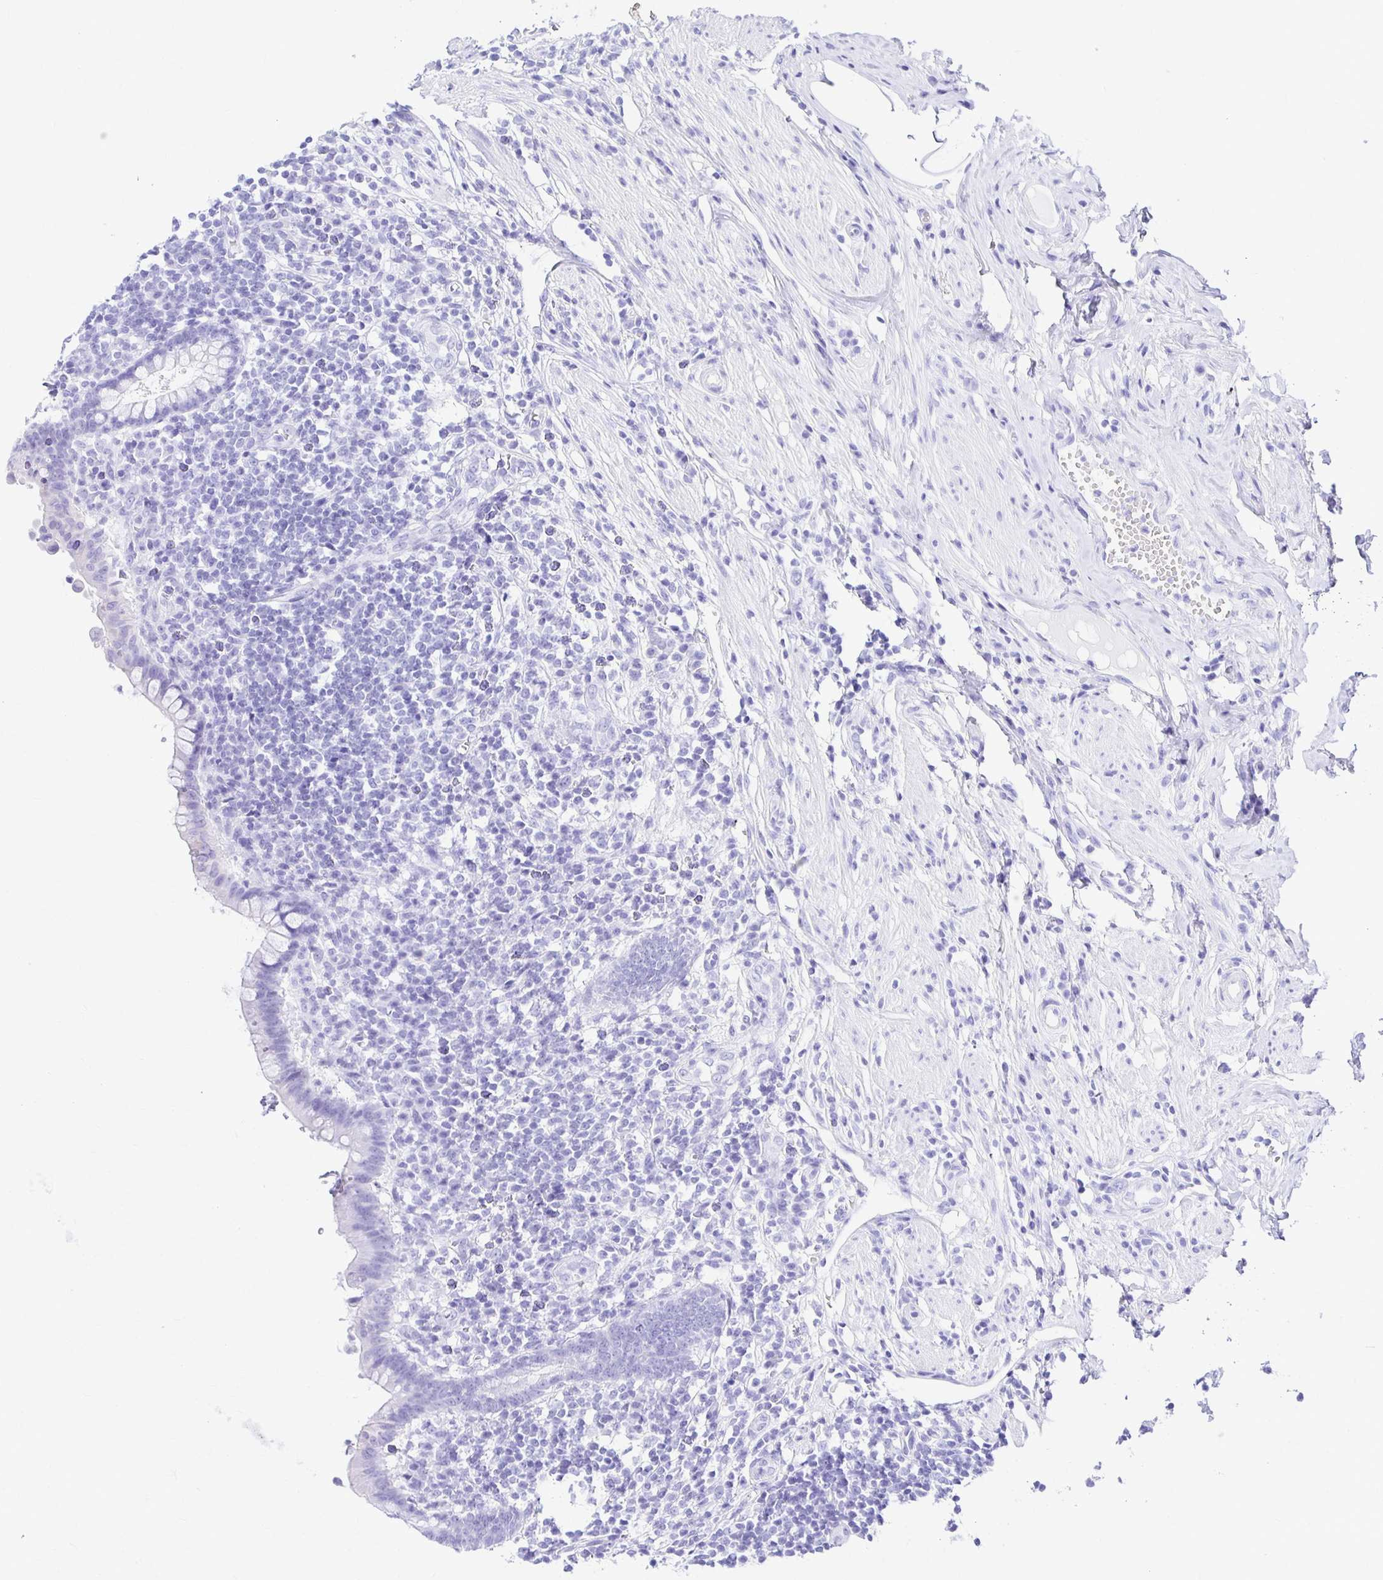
{"staining": {"intensity": "negative", "quantity": "none", "location": "none"}, "tissue": "appendix", "cell_type": "Glandular cells", "image_type": "normal", "snomed": [{"axis": "morphology", "description": "Normal tissue, NOS"}, {"axis": "topography", "description": "Appendix"}], "caption": "There is no significant positivity in glandular cells of appendix.", "gene": "TAF1D", "patient": {"sex": "female", "age": 56}}